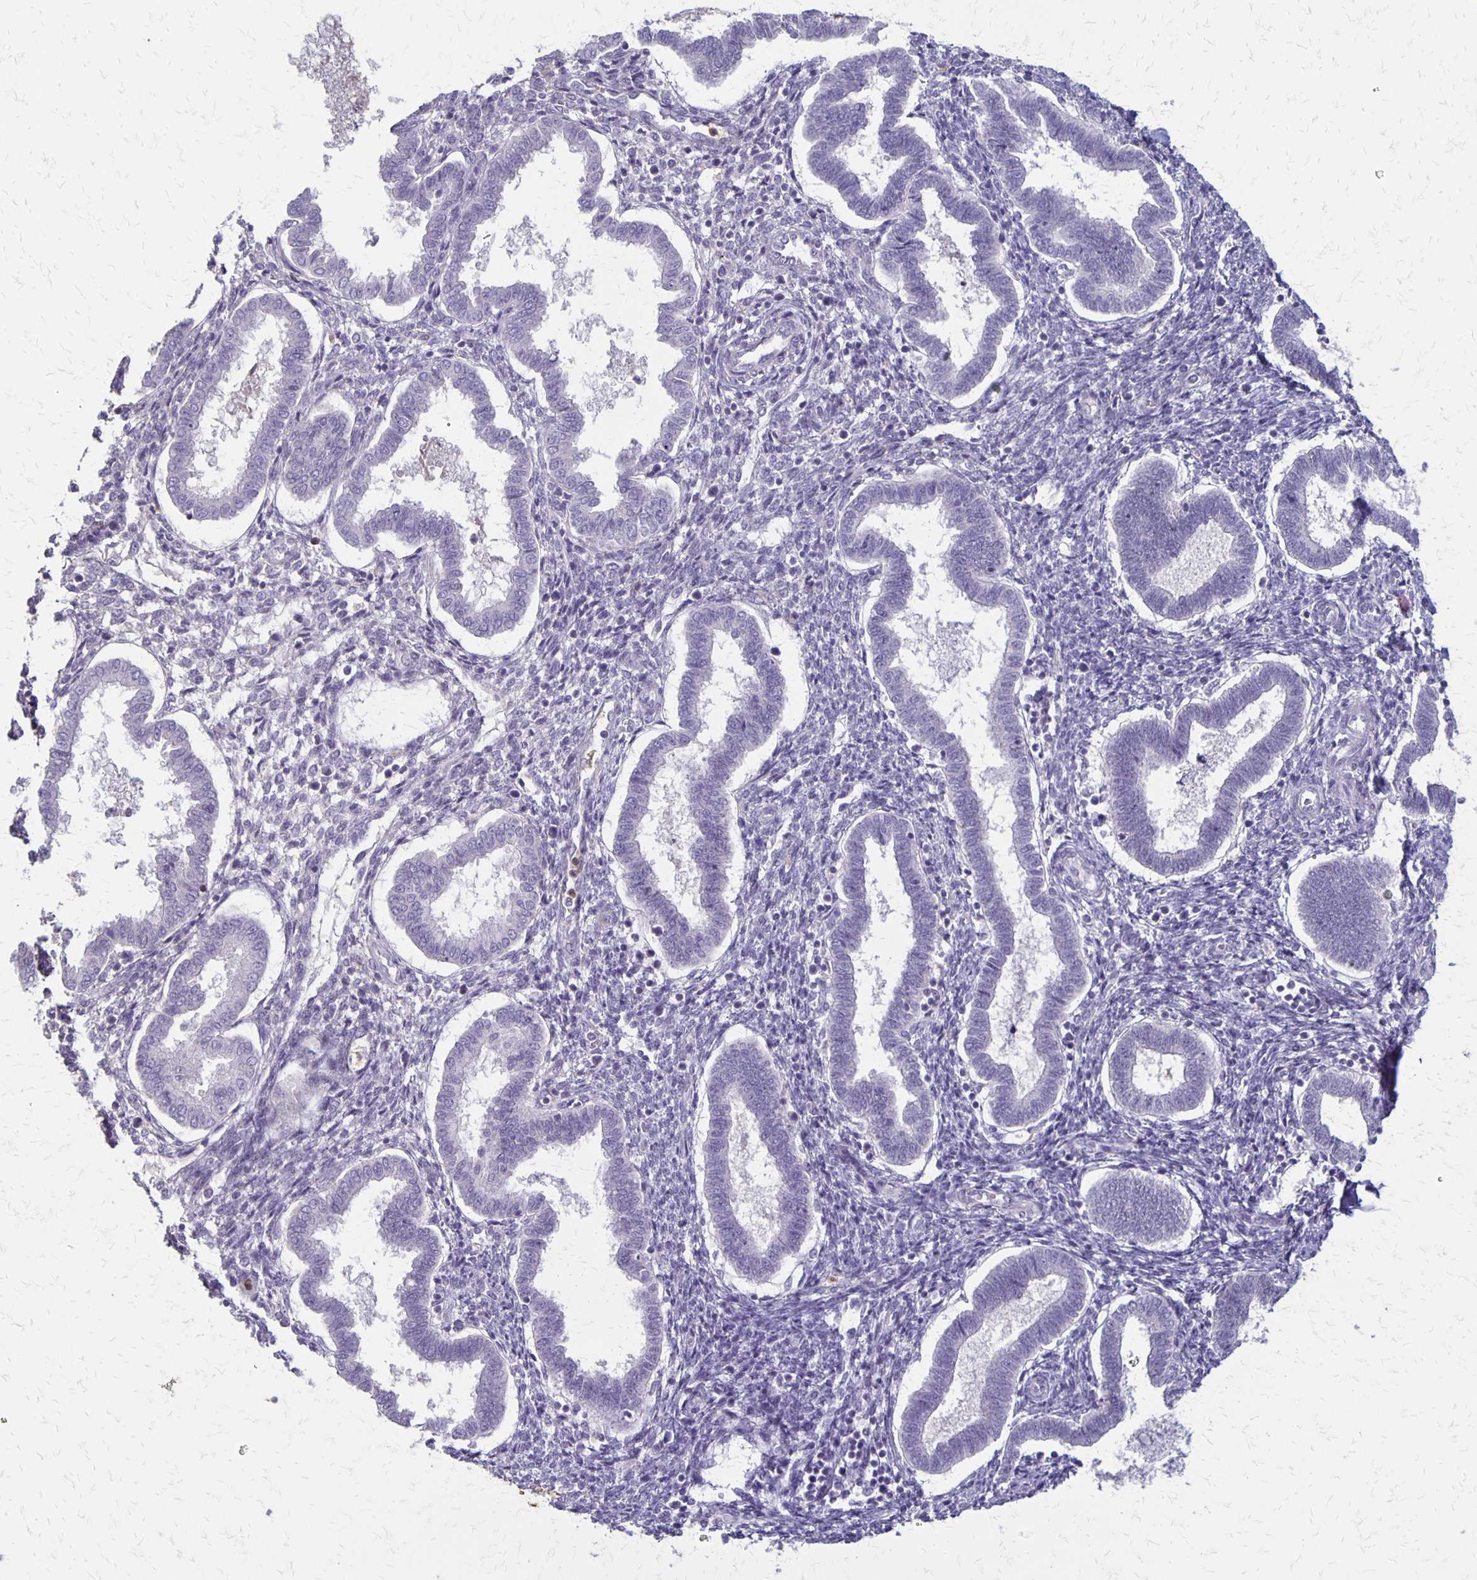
{"staining": {"intensity": "negative", "quantity": "none", "location": "none"}, "tissue": "endometrium", "cell_type": "Cells in endometrial stroma", "image_type": "normal", "snomed": [{"axis": "morphology", "description": "Normal tissue, NOS"}, {"axis": "topography", "description": "Endometrium"}], "caption": "DAB (3,3'-diaminobenzidine) immunohistochemical staining of benign human endometrium shows no significant positivity in cells in endometrial stroma. (Stains: DAB (3,3'-diaminobenzidine) IHC with hematoxylin counter stain, Microscopy: brightfield microscopy at high magnification).", "gene": "SEPTIN5", "patient": {"sex": "female", "age": 24}}